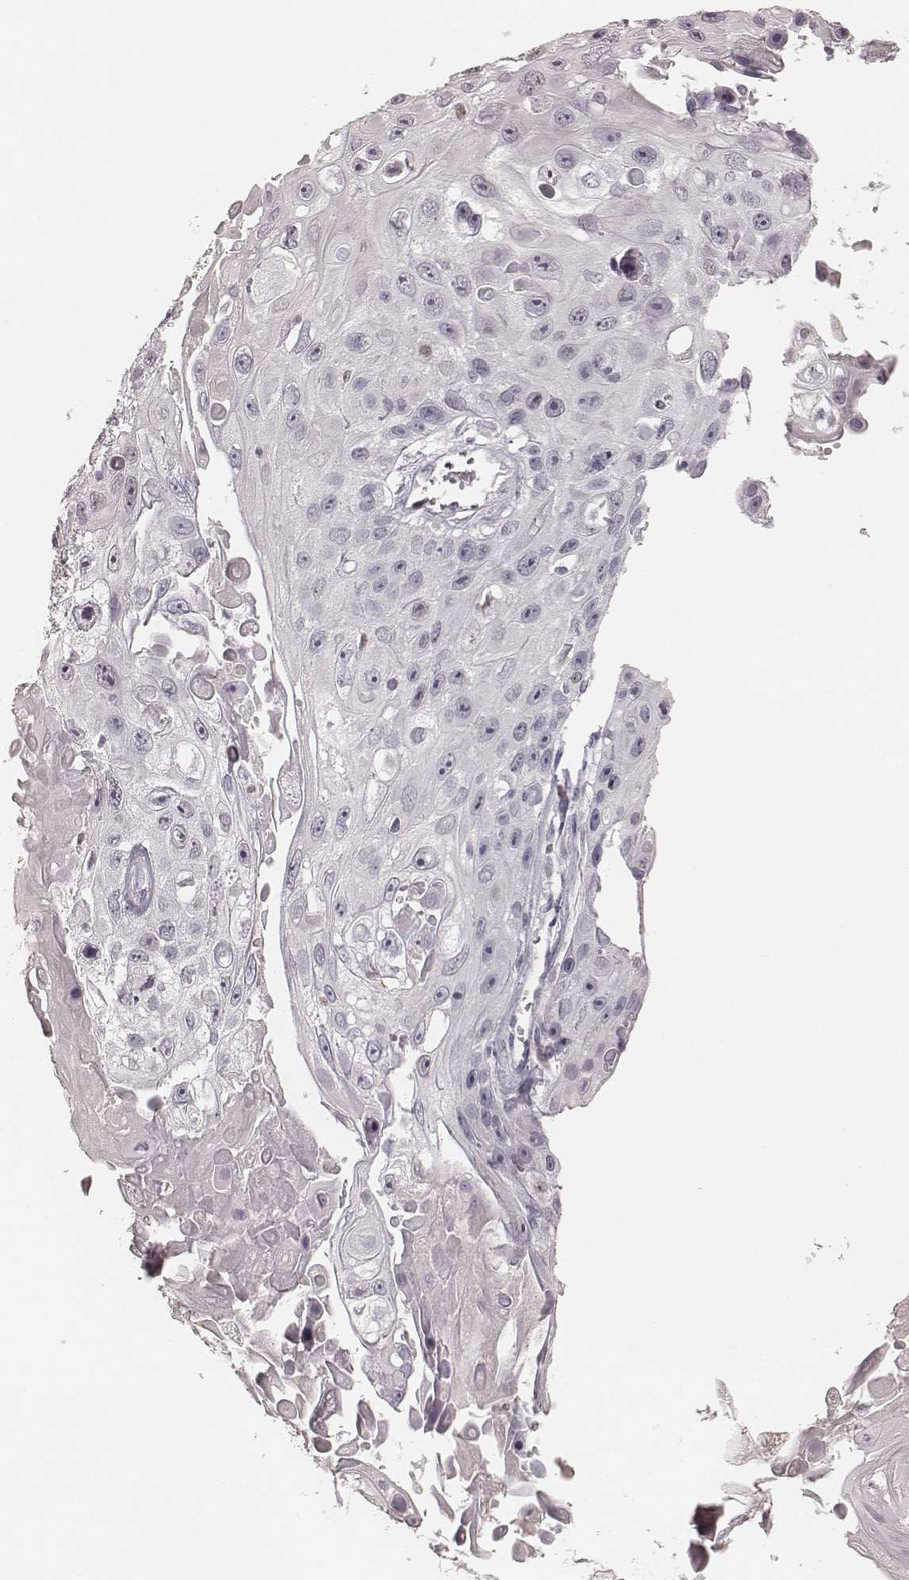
{"staining": {"intensity": "negative", "quantity": "none", "location": "none"}, "tissue": "skin cancer", "cell_type": "Tumor cells", "image_type": "cancer", "snomed": [{"axis": "morphology", "description": "Squamous cell carcinoma, NOS"}, {"axis": "topography", "description": "Skin"}], "caption": "The micrograph reveals no significant expression in tumor cells of skin cancer.", "gene": "TEX37", "patient": {"sex": "male", "age": 82}}